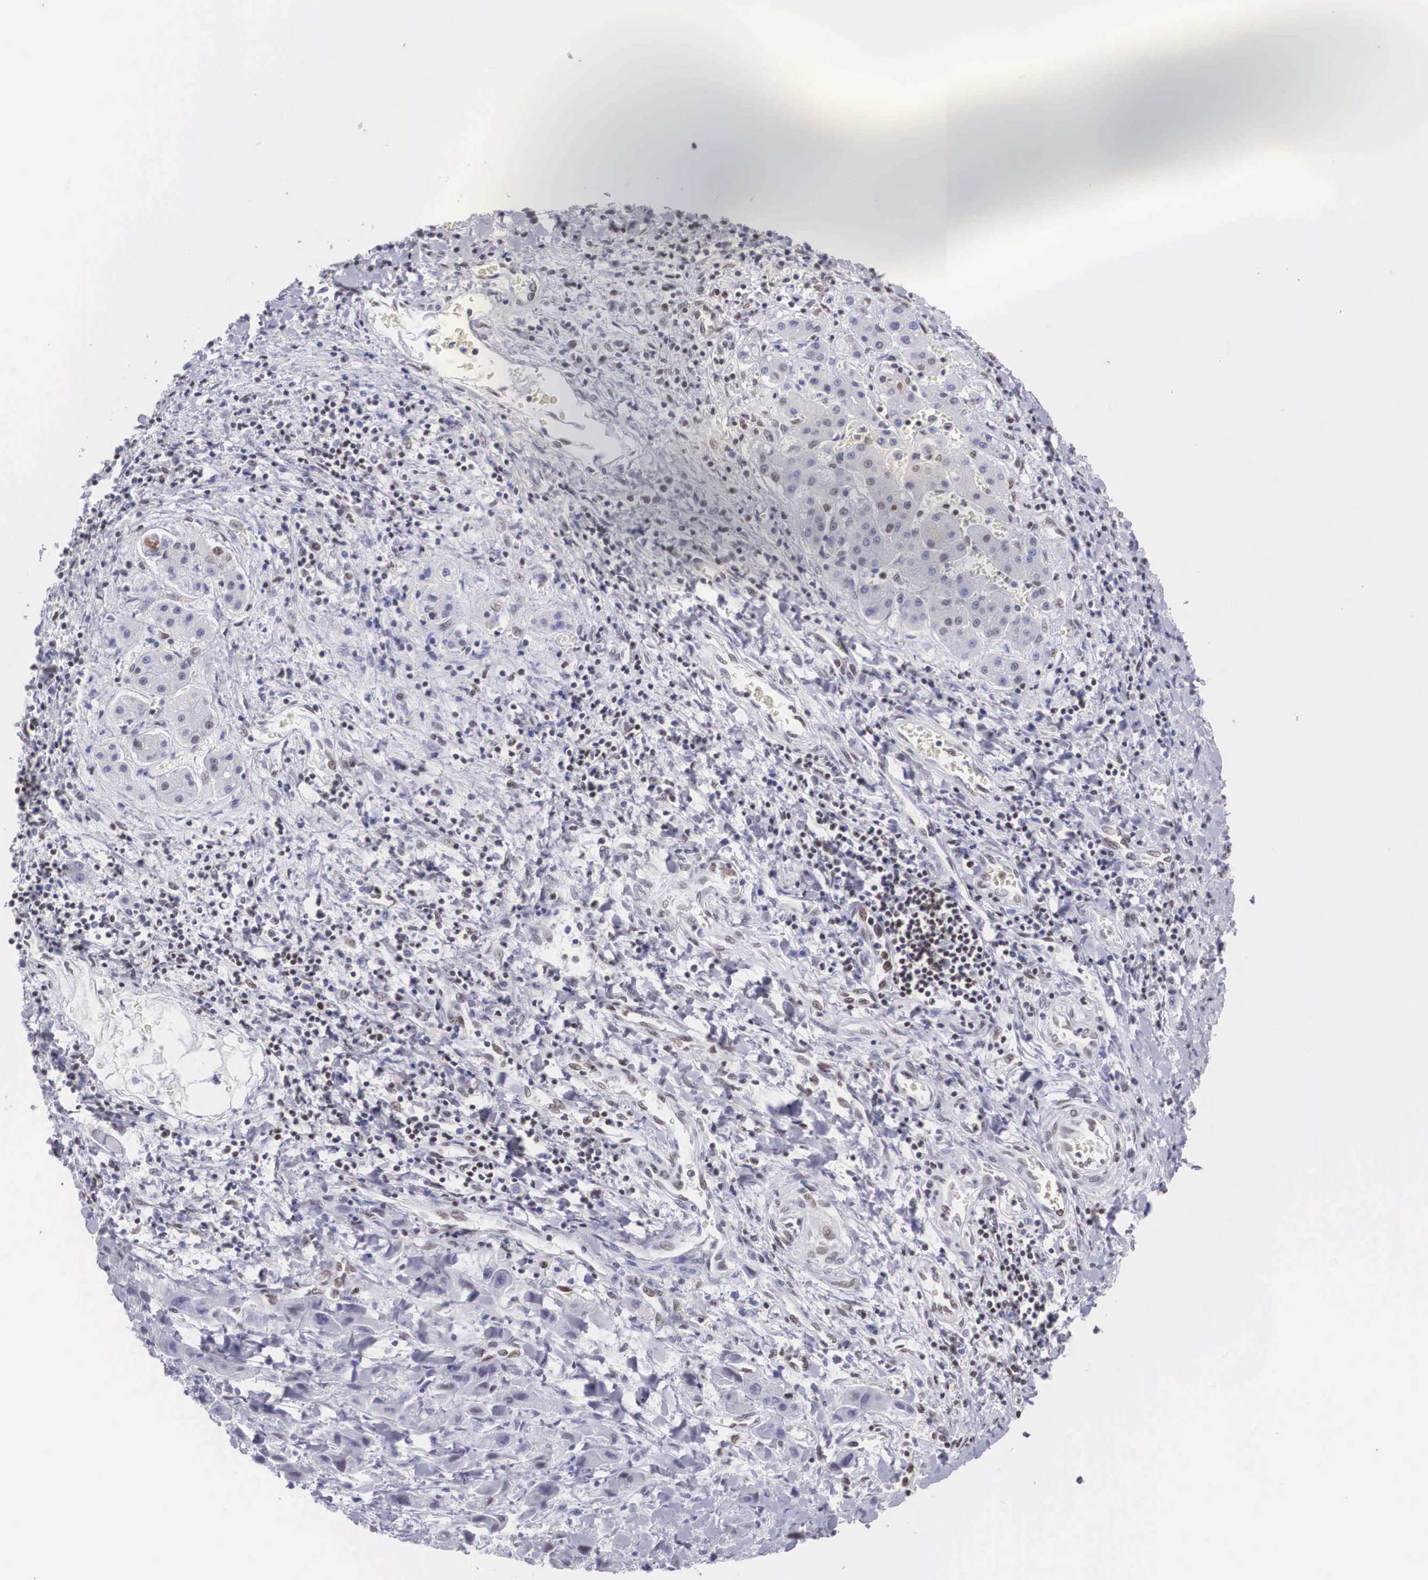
{"staining": {"intensity": "weak", "quantity": "<25%", "location": "nuclear"}, "tissue": "liver cancer", "cell_type": "Tumor cells", "image_type": "cancer", "snomed": [{"axis": "morphology", "description": "Carcinoma, Hepatocellular, NOS"}, {"axis": "topography", "description": "Liver"}], "caption": "Human liver cancer stained for a protein using immunohistochemistry (IHC) demonstrates no positivity in tumor cells.", "gene": "CSTF2", "patient": {"sex": "male", "age": 24}}